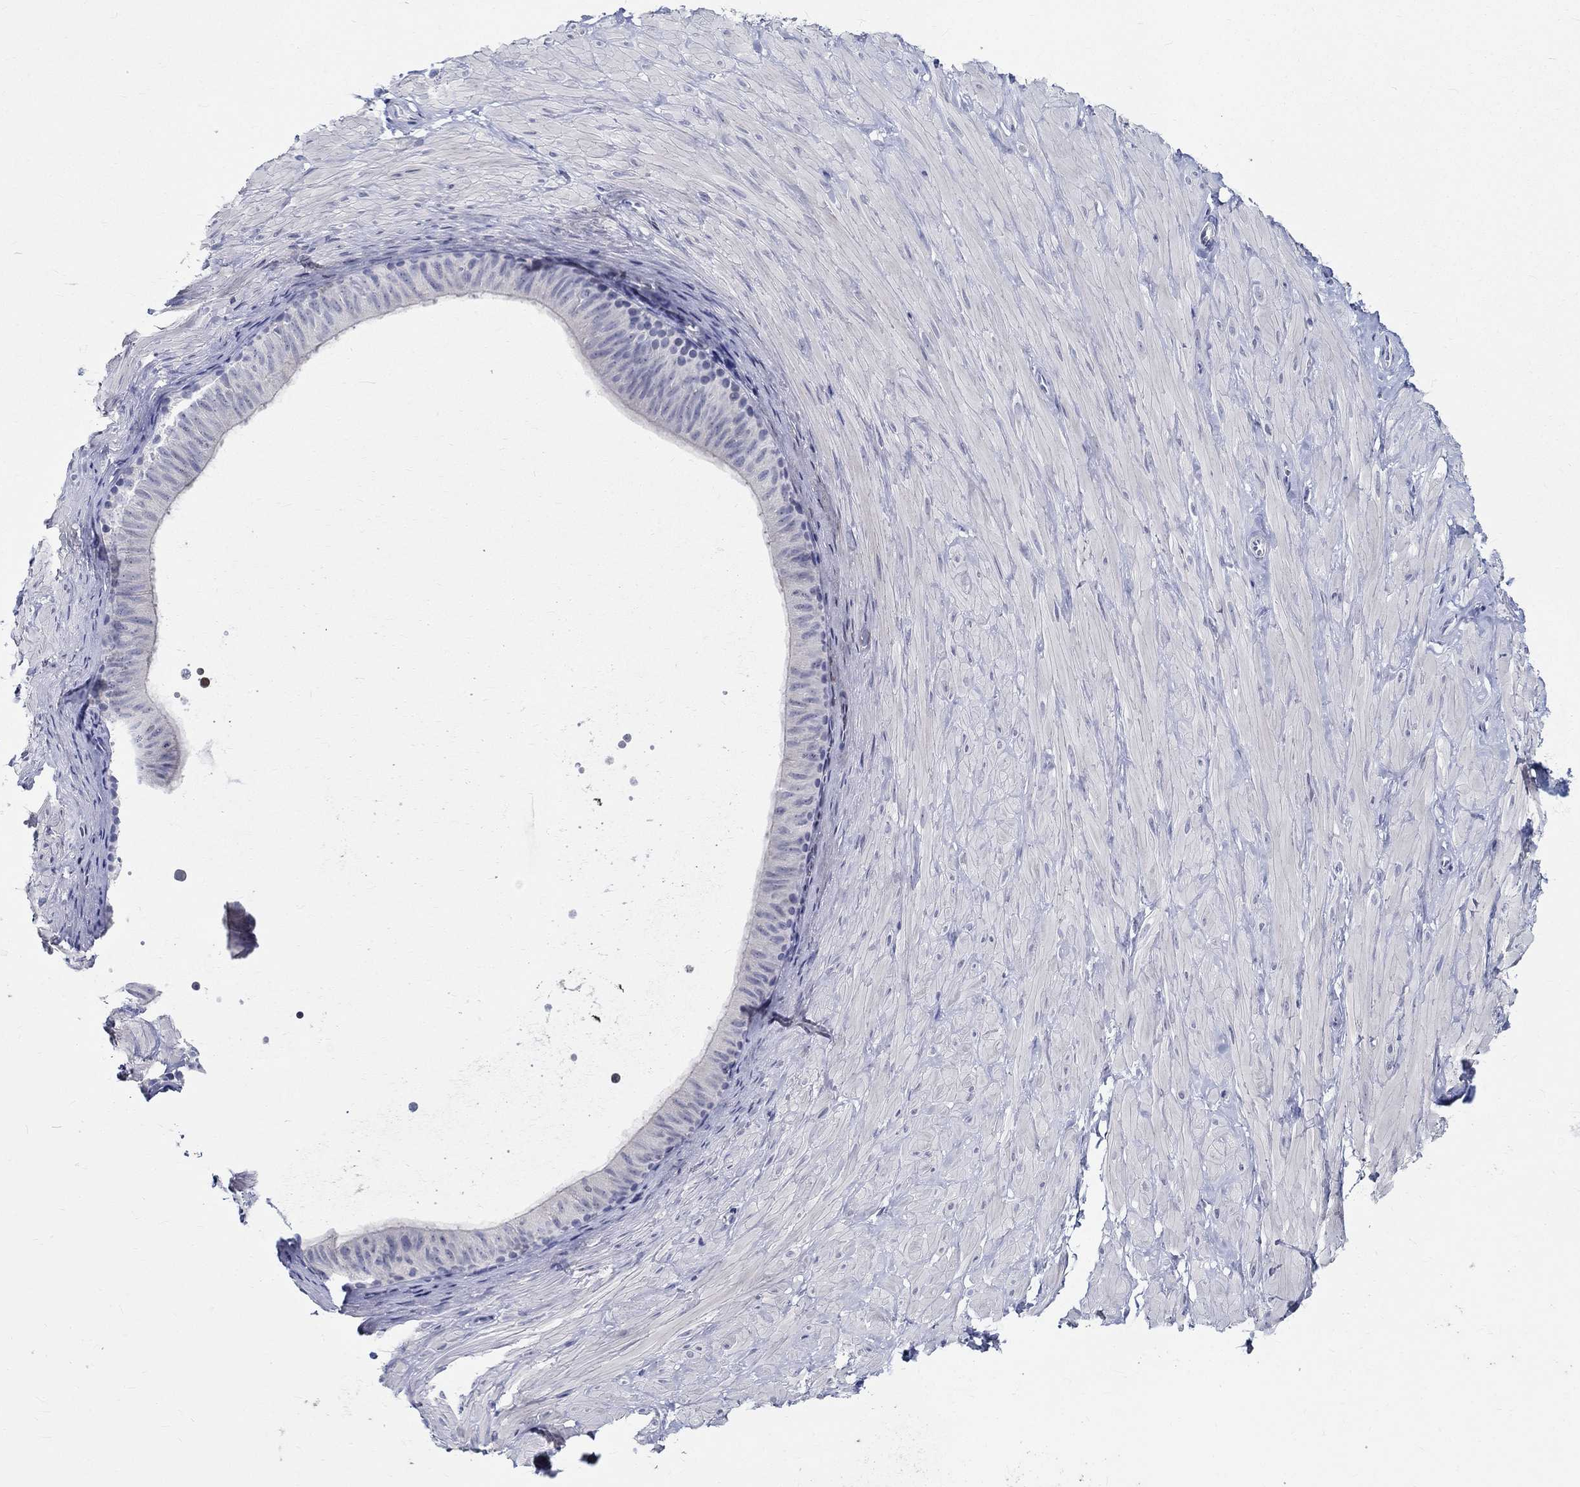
{"staining": {"intensity": "negative", "quantity": "none", "location": "none"}, "tissue": "adipose tissue", "cell_type": "Adipocytes", "image_type": "normal", "snomed": [{"axis": "morphology", "description": "Normal tissue, NOS"}, {"axis": "topography", "description": "Smooth muscle"}, {"axis": "topography", "description": "Peripheral nerve tissue"}], "caption": "Human adipose tissue stained for a protein using immunohistochemistry displays no expression in adipocytes.", "gene": "CETN1", "patient": {"sex": "male", "age": 22}}